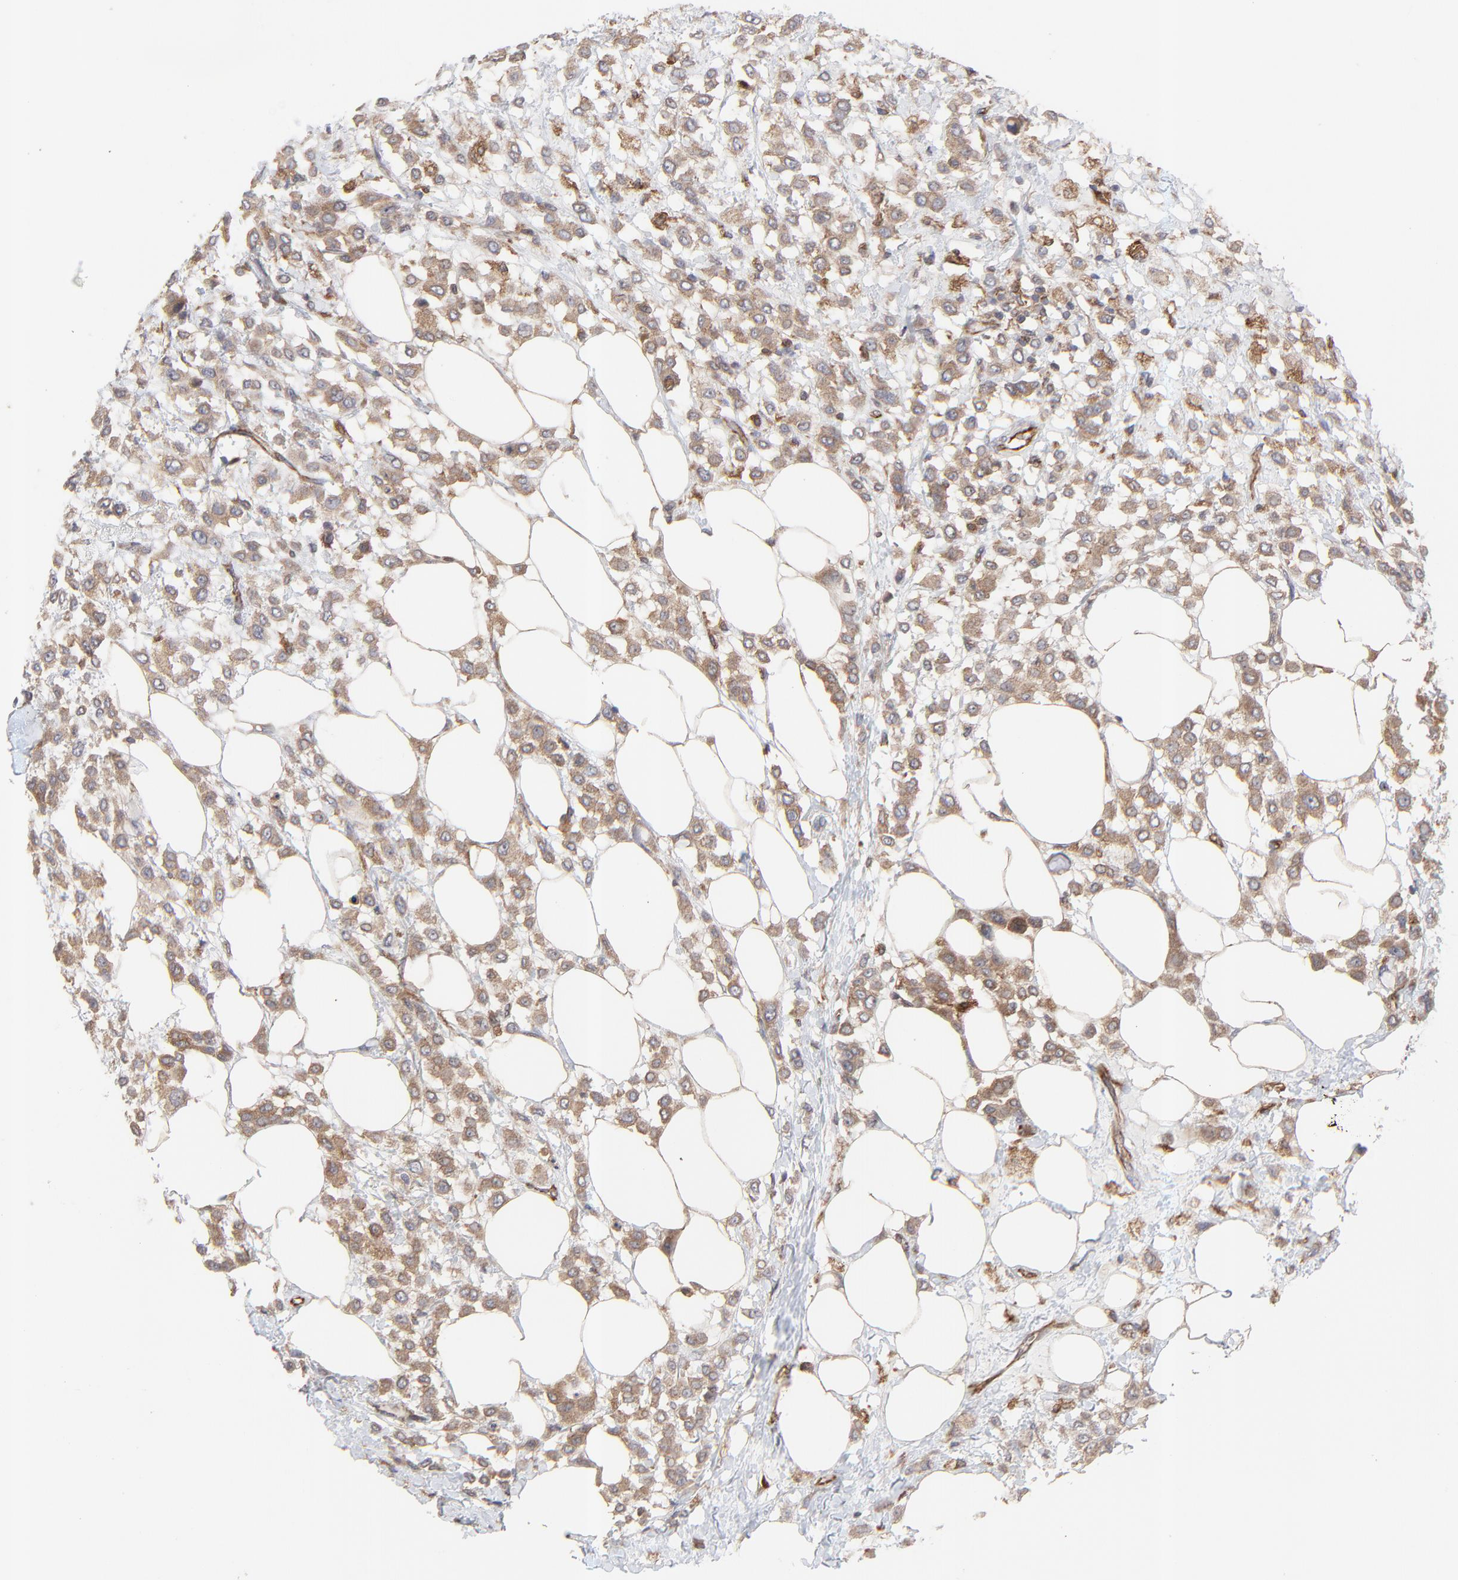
{"staining": {"intensity": "moderate", "quantity": ">75%", "location": "cytoplasmic/membranous"}, "tissue": "breast cancer", "cell_type": "Tumor cells", "image_type": "cancer", "snomed": [{"axis": "morphology", "description": "Lobular carcinoma"}, {"axis": "topography", "description": "Breast"}], "caption": "Lobular carcinoma (breast) stained for a protein demonstrates moderate cytoplasmic/membranous positivity in tumor cells.", "gene": "RAB9A", "patient": {"sex": "female", "age": 85}}